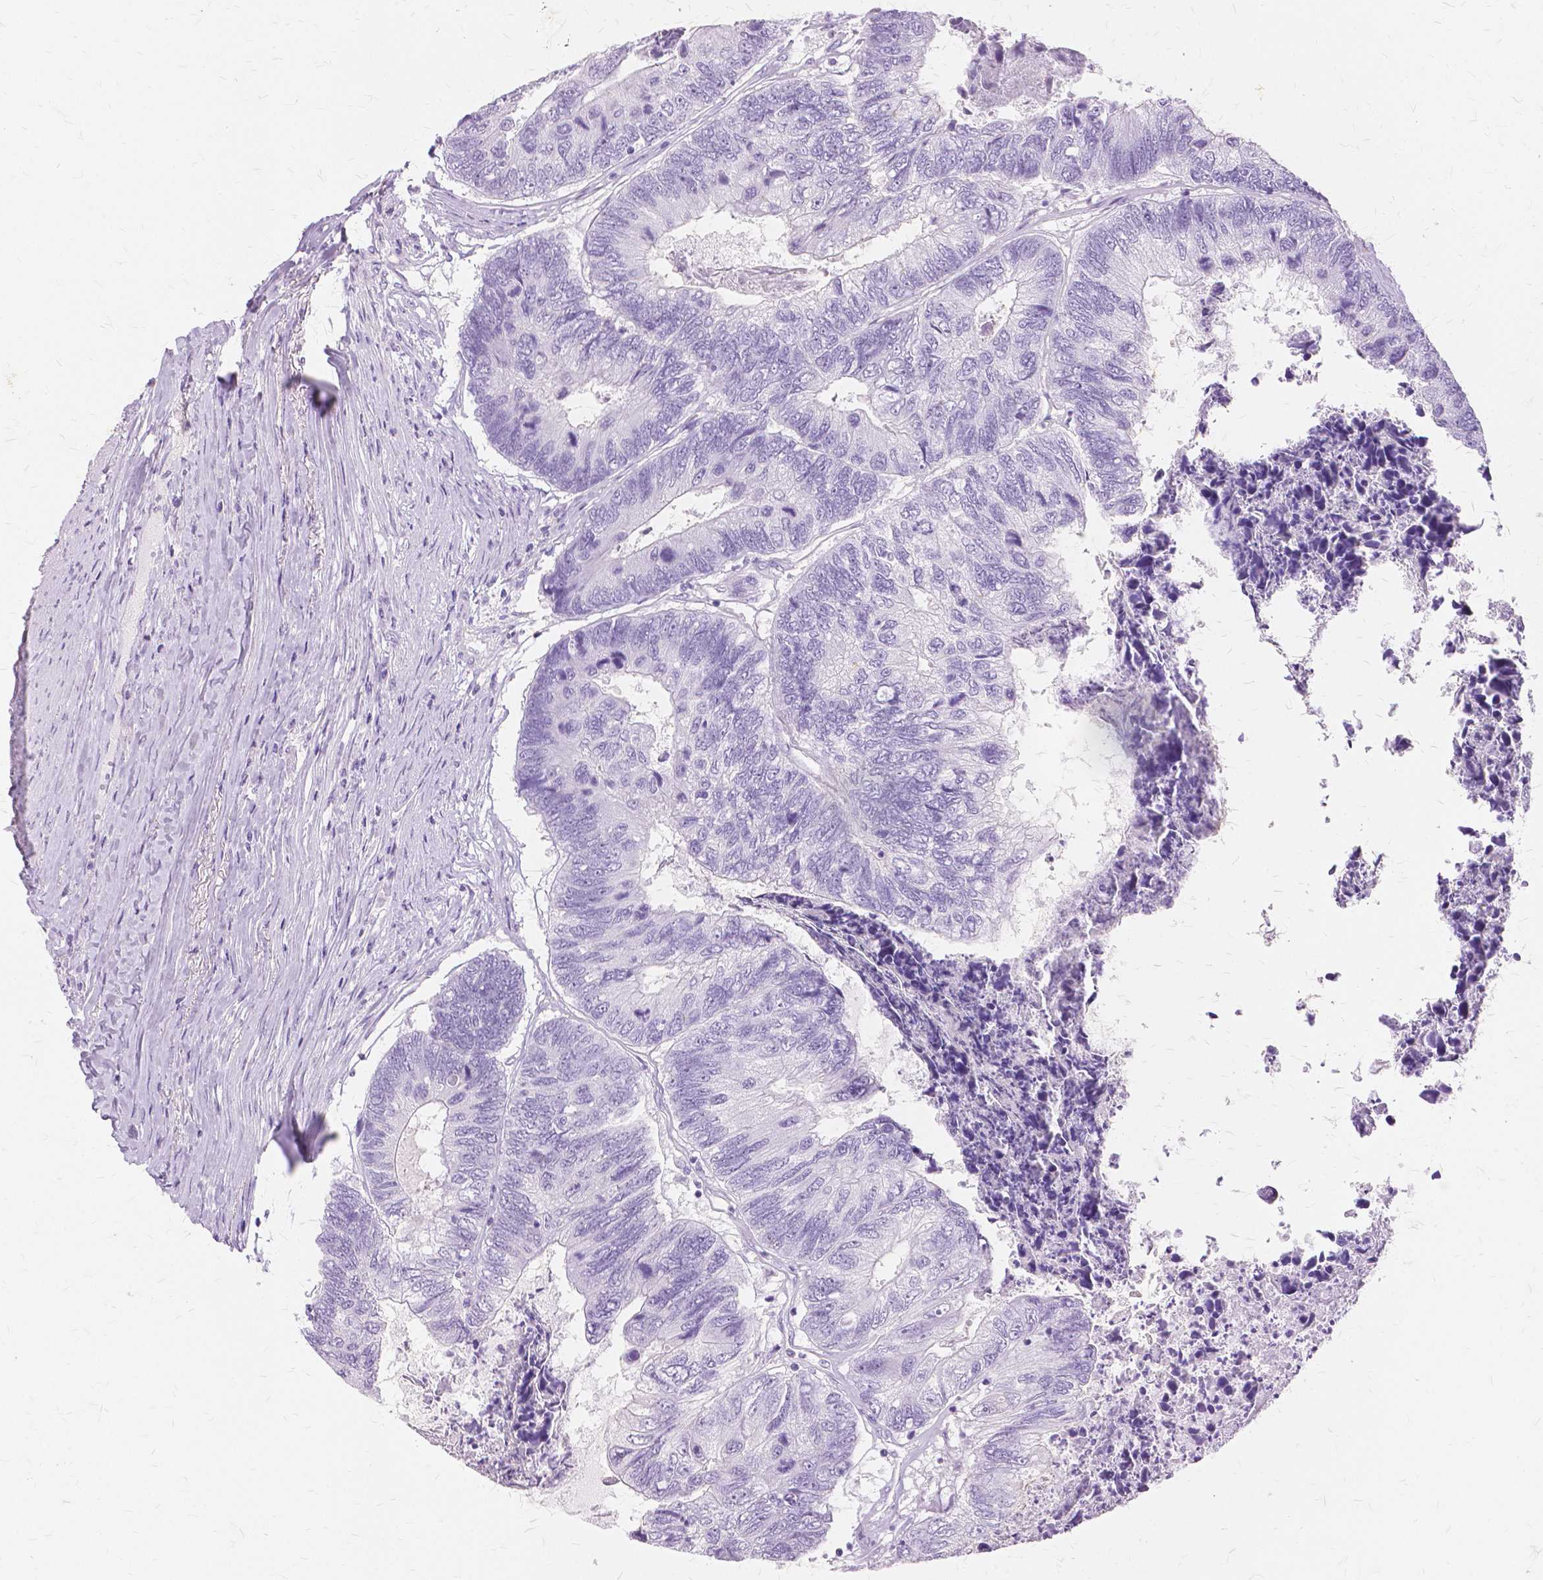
{"staining": {"intensity": "negative", "quantity": "none", "location": "none"}, "tissue": "colorectal cancer", "cell_type": "Tumor cells", "image_type": "cancer", "snomed": [{"axis": "morphology", "description": "Adenocarcinoma, NOS"}, {"axis": "topography", "description": "Colon"}], "caption": "A high-resolution photomicrograph shows immunohistochemistry (IHC) staining of colorectal adenocarcinoma, which reveals no significant staining in tumor cells.", "gene": "TGM1", "patient": {"sex": "female", "age": 67}}